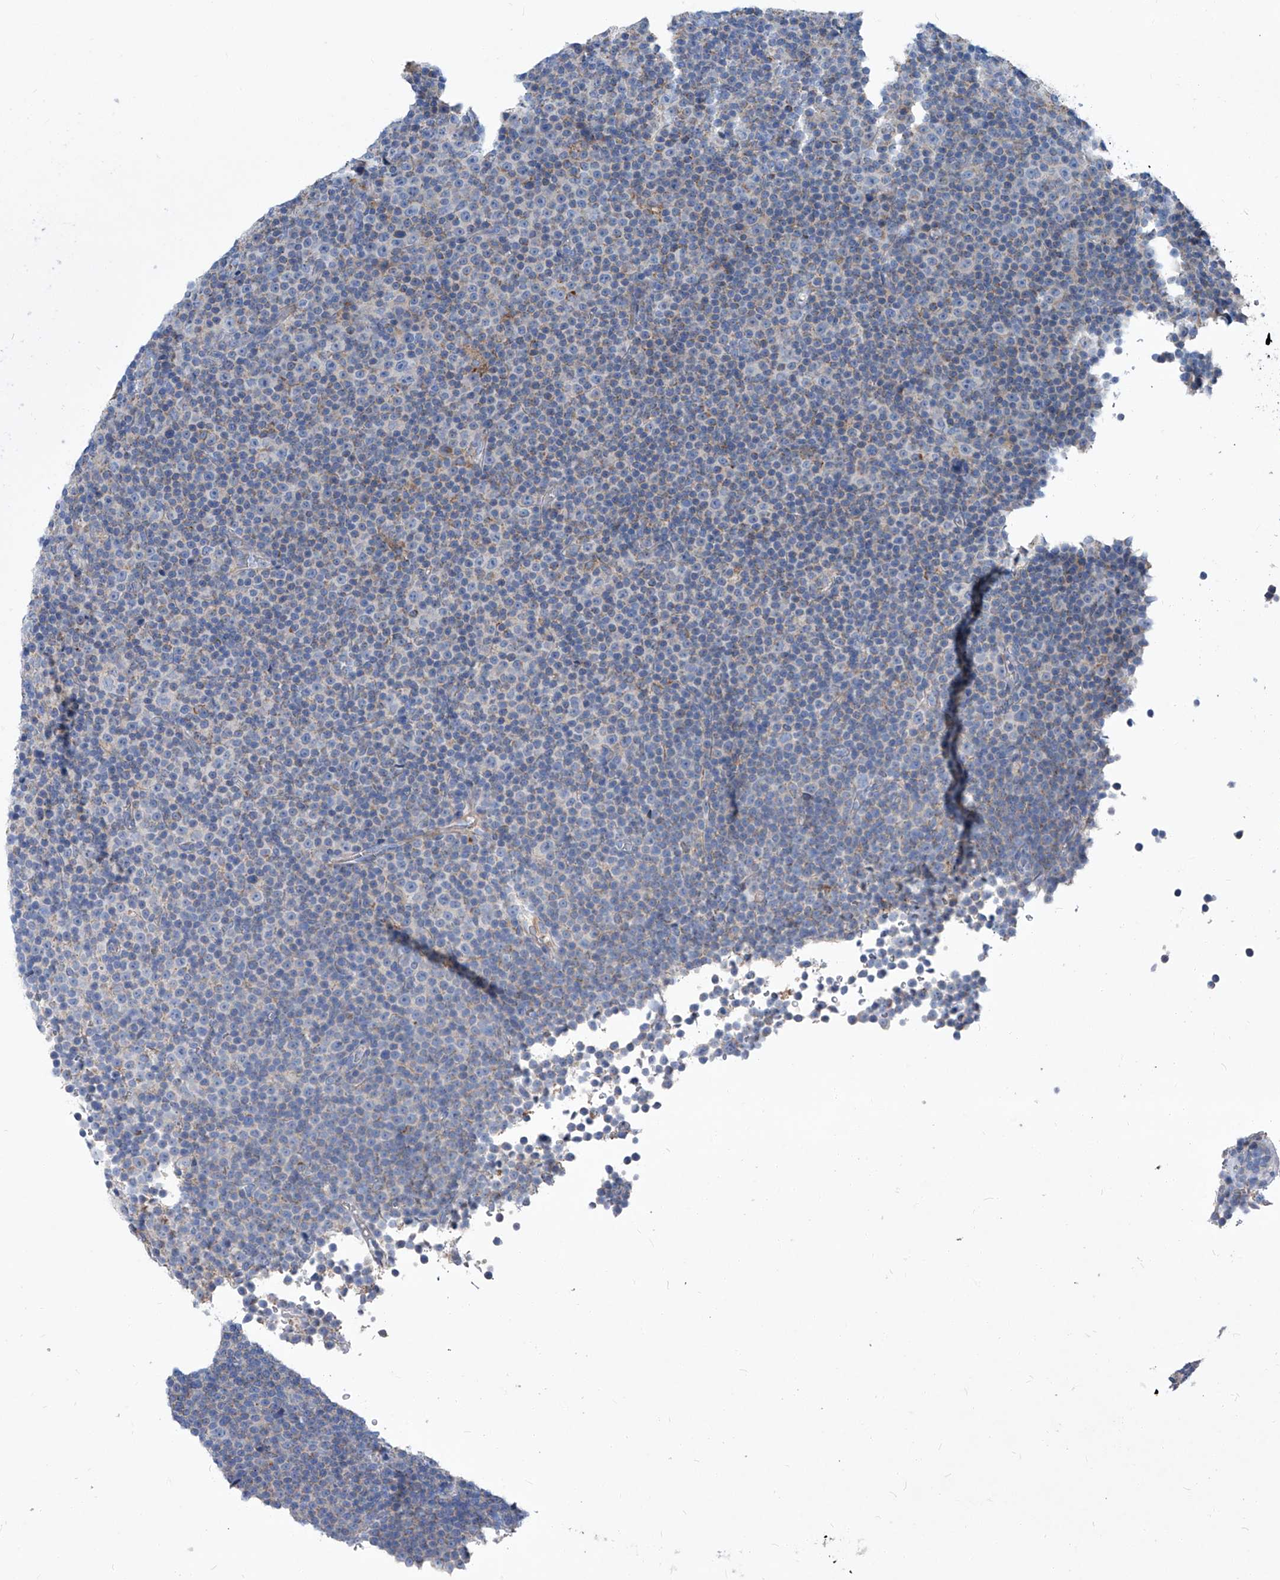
{"staining": {"intensity": "negative", "quantity": "none", "location": "none"}, "tissue": "lymphoma", "cell_type": "Tumor cells", "image_type": "cancer", "snomed": [{"axis": "morphology", "description": "Malignant lymphoma, non-Hodgkin's type, Low grade"}, {"axis": "topography", "description": "Lymph node"}], "caption": "Low-grade malignant lymphoma, non-Hodgkin's type was stained to show a protein in brown. There is no significant positivity in tumor cells.", "gene": "EPHA8", "patient": {"sex": "female", "age": 67}}